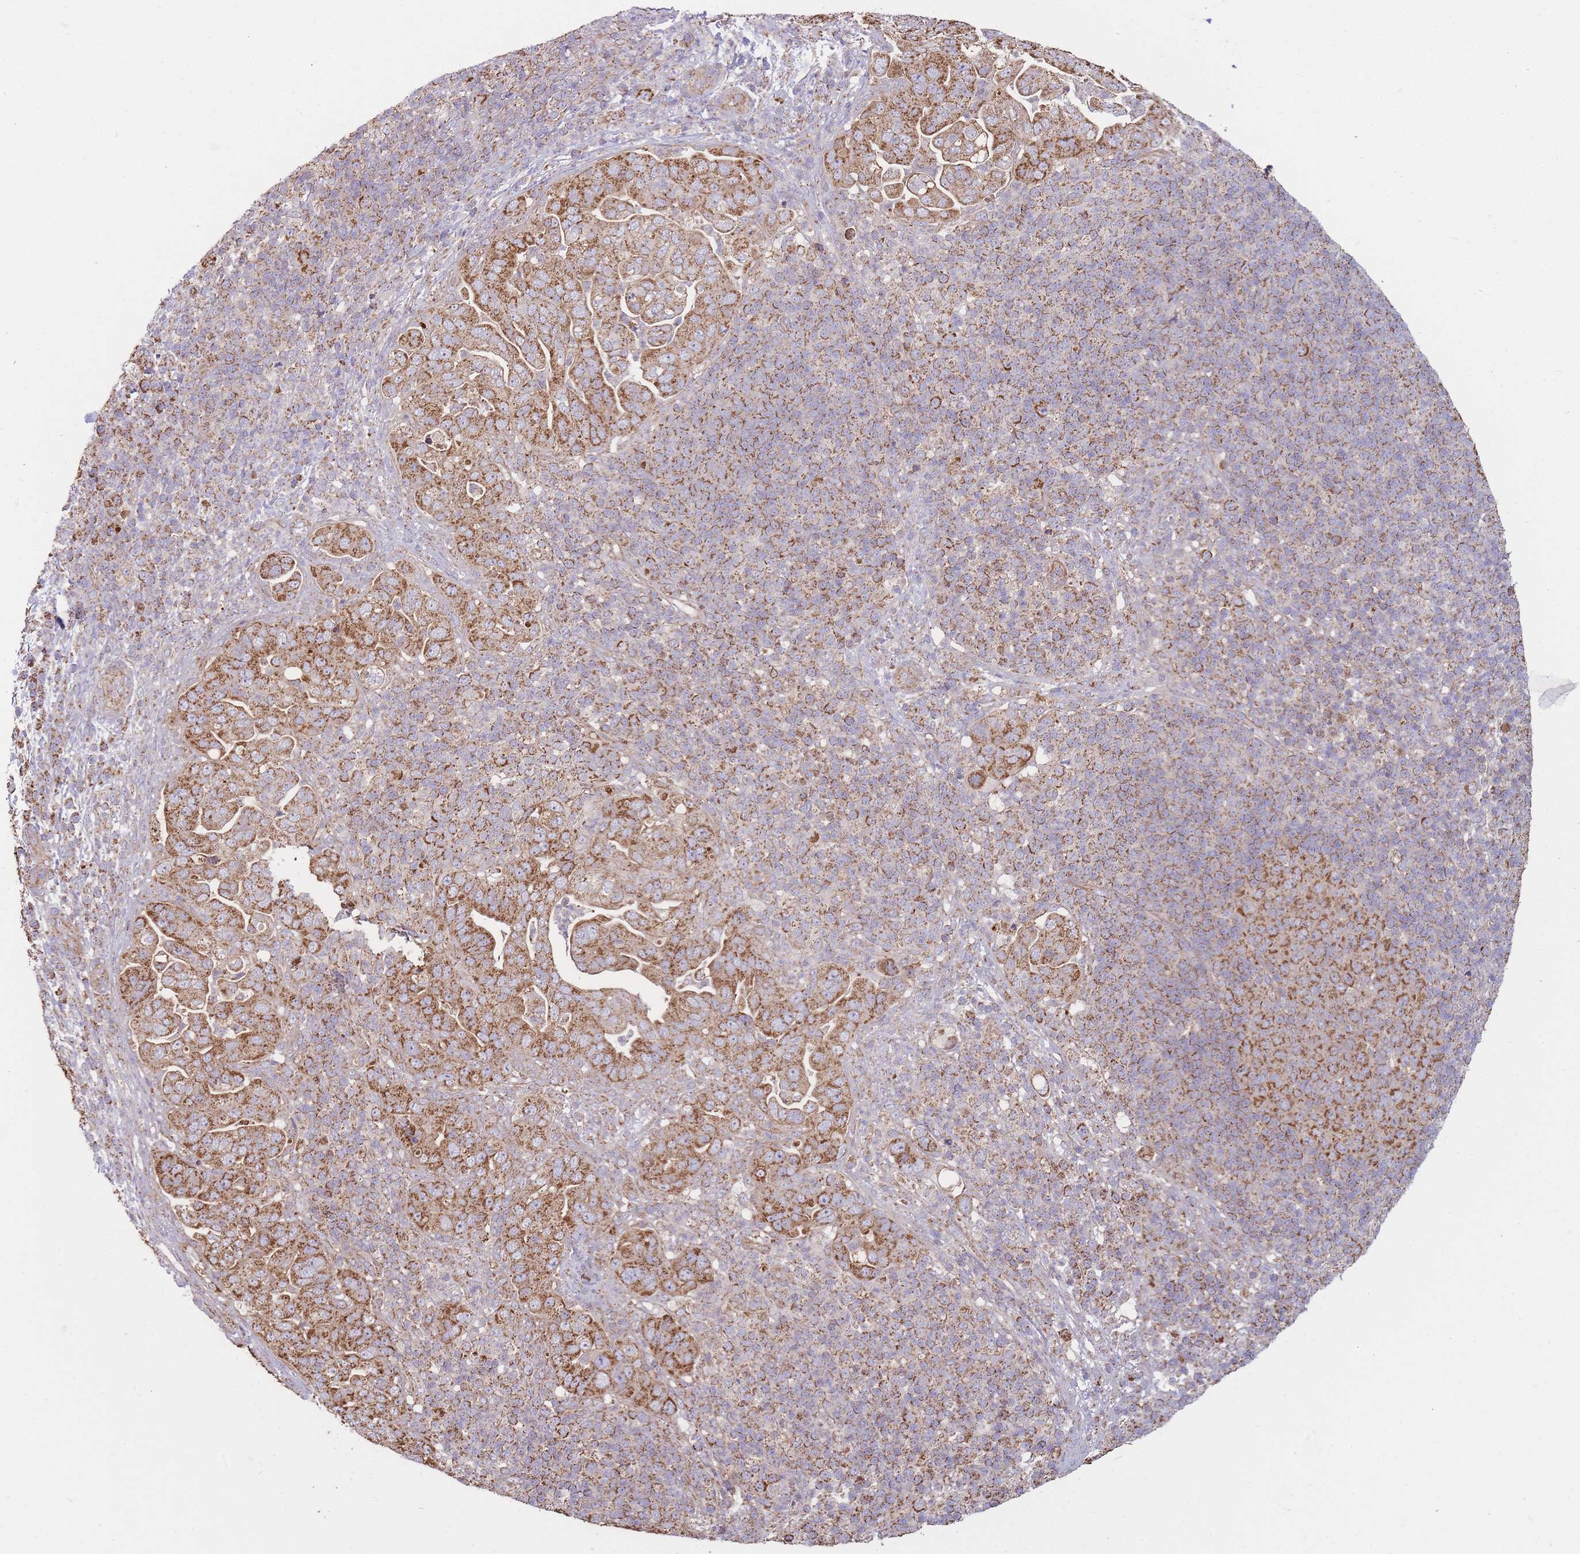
{"staining": {"intensity": "strong", "quantity": ">75%", "location": "cytoplasmic/membranous"}, "tissue": "pancreatic cancer", "cell_type": "Tumor cells", "image_type": "cancer", "snomed": [{"axis": "morphology", "description": "Adenocarcinoma, NOS"}, {"axis": "topography", "description": "Pancreas"}], "caption": "This is an image of immunohistochemistry (IHC) staining of pancreatic adenocarcinoma, which shows strong staining in the cytoplasmic/membranous of tumor cells.", "gene": "KIF16B", "patient": {"sex": "female", "age": 63}}